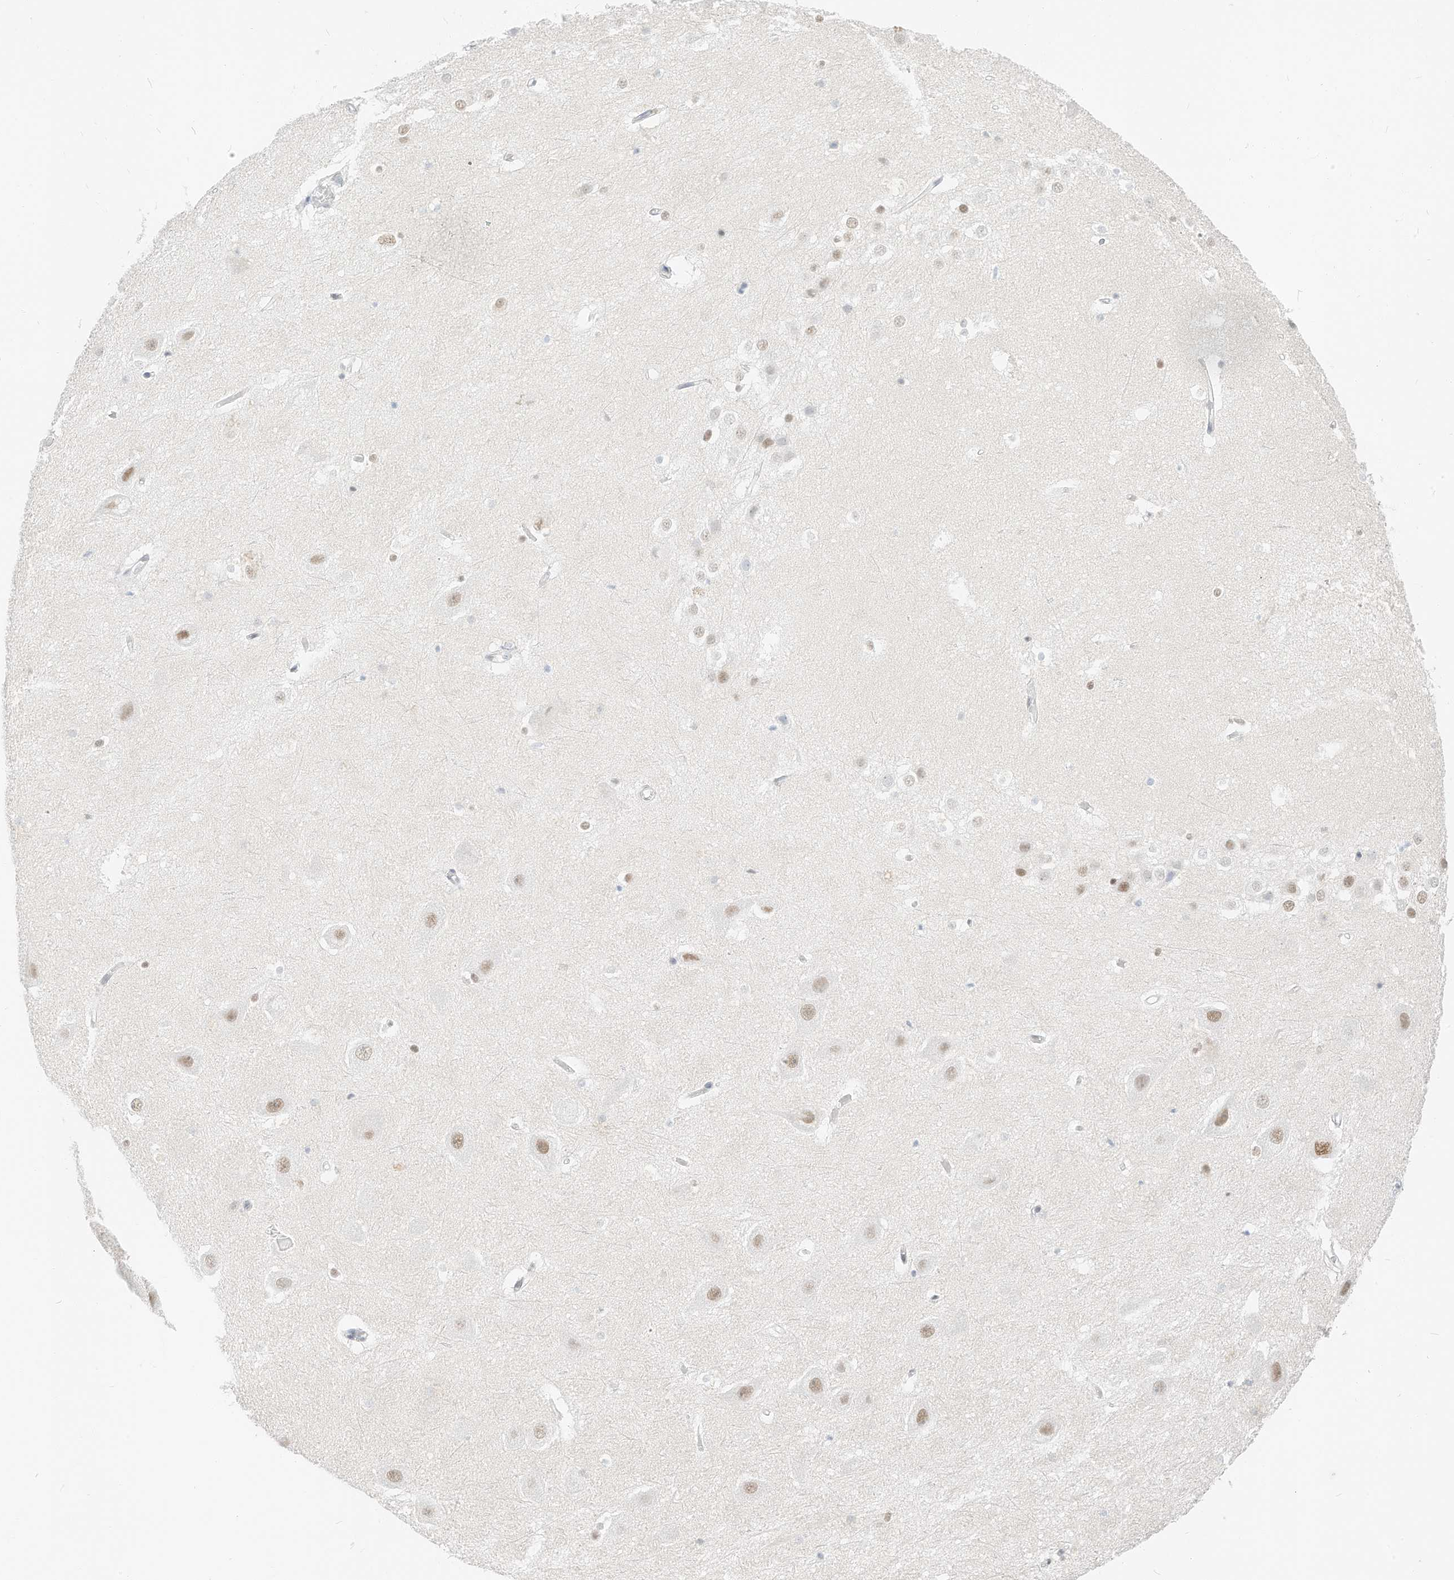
{"staining": {"intensity": "weak", "quantity": "<25%", "location": "nuclear"}, "tissue": "hippocampus", "cell_type": "Glial cells", "image_type": "normal", "snomed": [{"axis": "morphology", "description": "Normal tissue, NOS"}, {"axis": "topography", "description": "Hippocampus"}], "caption": "This histopathology image is of benign hippocampus stained with immunohistochemistry (IHC) to label a protein in brown with the nuclei are counter-stained blue. There is no positivity in glial cells. The staining is performed using DAB (3,3'-diaminobenzidine) brown chromogen with nuclei counter-stained in using hematoxylin.", "gene": "PGC", "patient": {"sex": "female", "age": 52}}